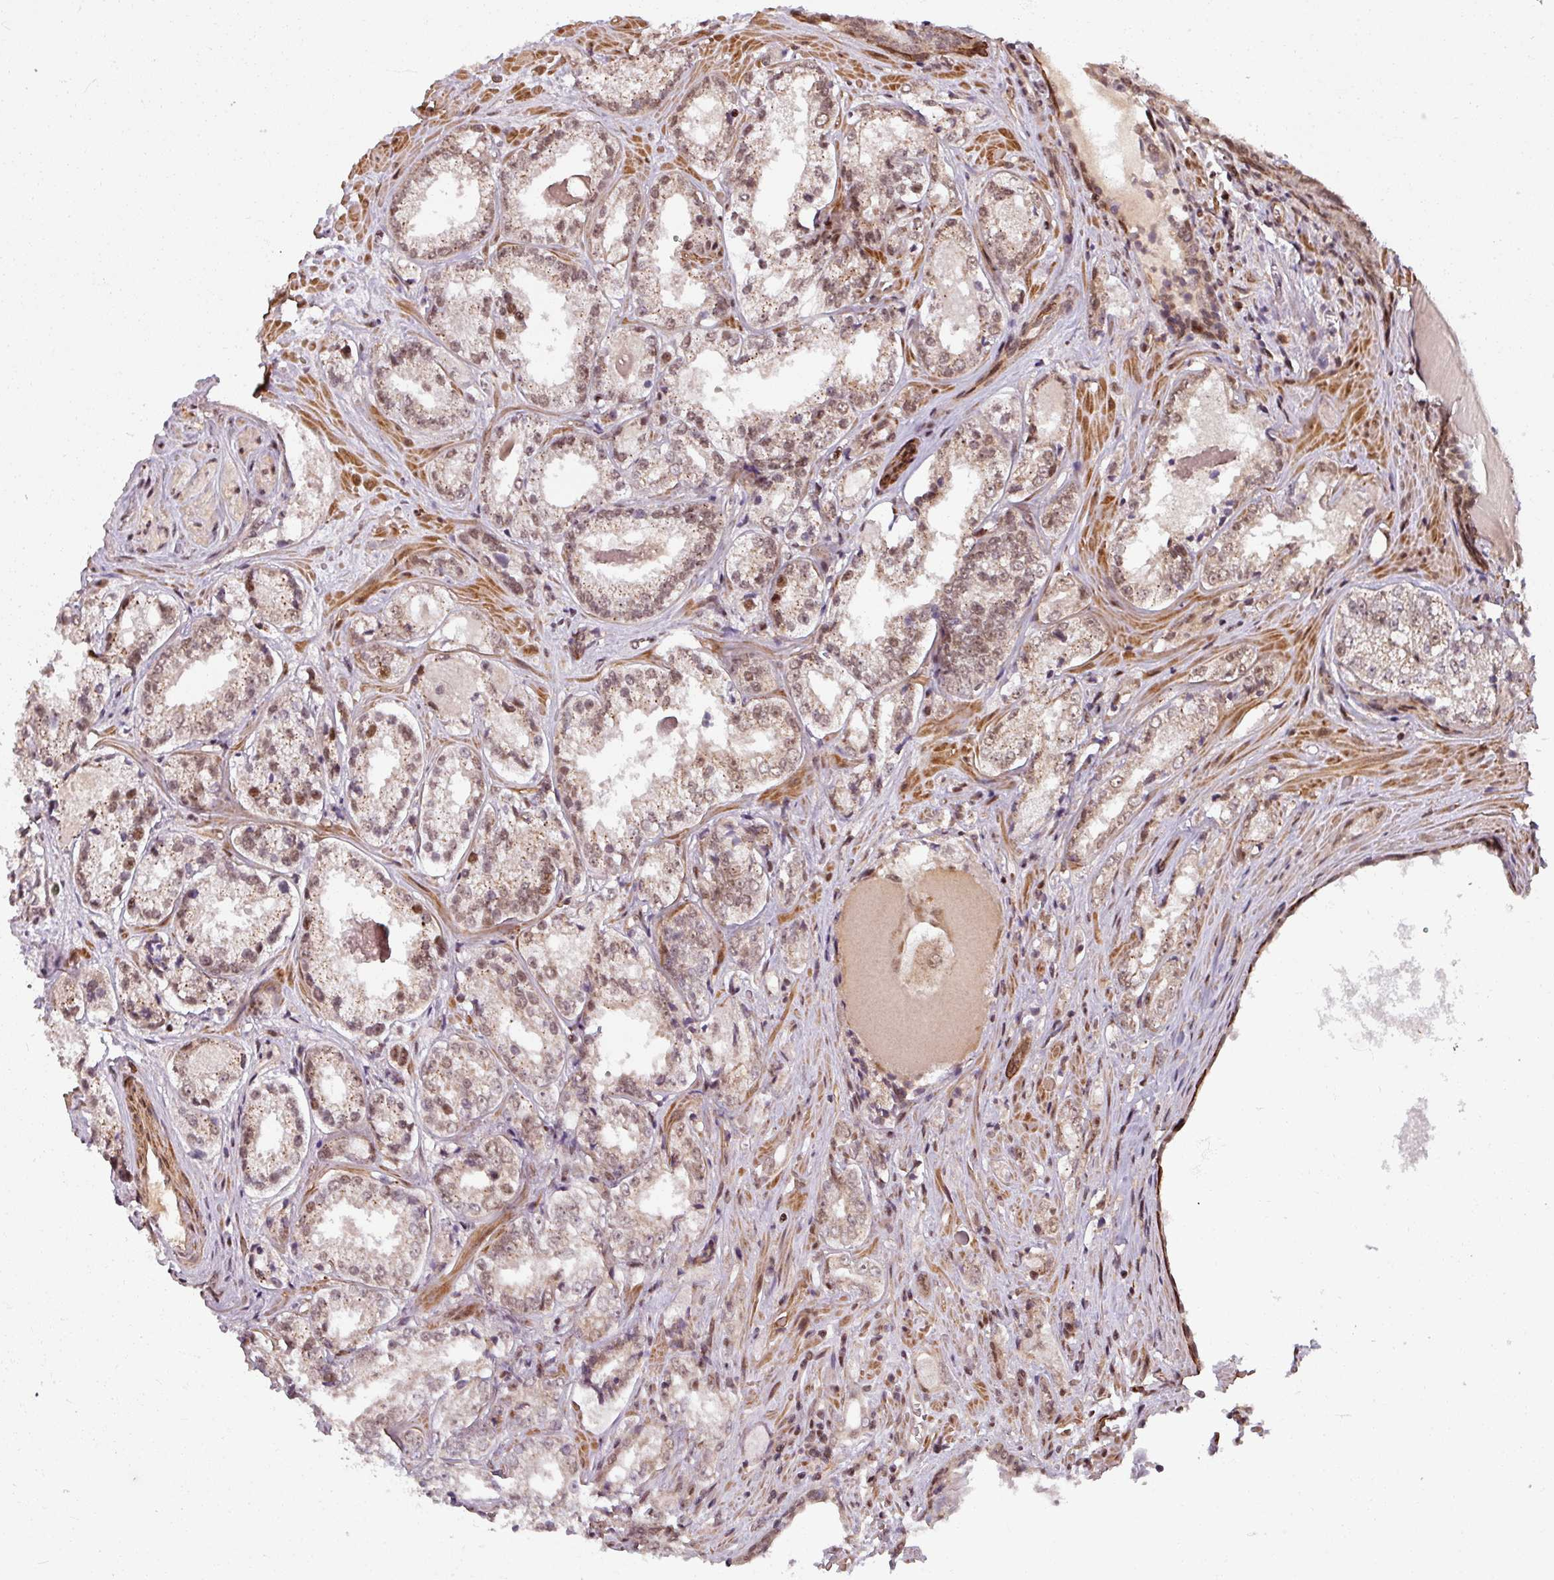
{"staining": {"intensity": "moderate", "quantity": ">75%", "location": "nuclear"}, "tissue": "prostate cancer", "cell_type": "Tumor cells", "image_type": "cancer", "snomed": [{"axis": "morphology", "description": "Adenocarcinoma, Low grade"}, {"axis": "topography", "description": "Prostate"}], "caption": "DAB immunohistochemical staining of prostate cancer (low-grade adenocarcinoma) reveals moderate nuclear protein expression in about >75% of tumor cells.", "gene": "SWI5", "patient": {"sex": "male", "age": 47}}